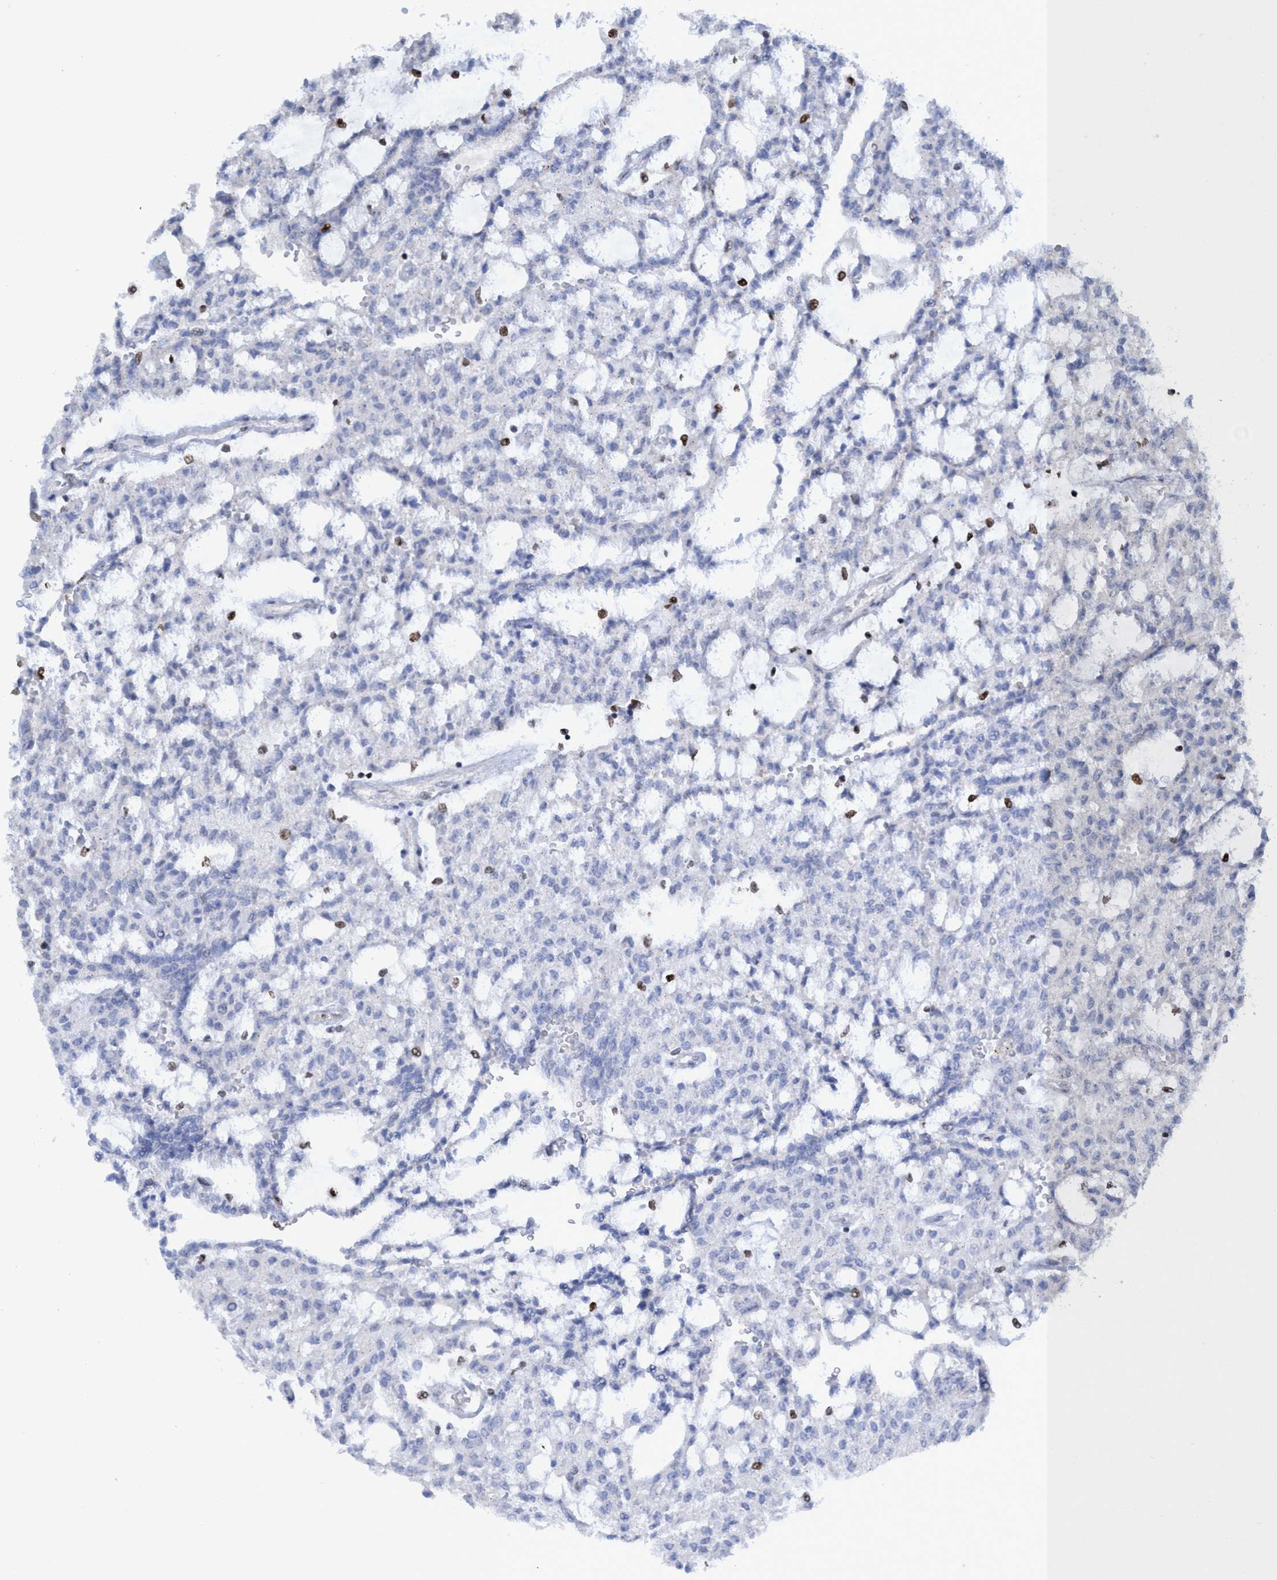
{"staining": {"intensity": "negative", "quantity": "none", "location": "none"}, "tissue": "renal cancer", "cell_type": "Tumor cells", "image_type": "cancer", "snomed": [{"axis": "morphology", "description": "Adenocarcinoma, NOS"}, {"axis": "topography", "description": "Kidney"}], "caption": "Protein analysis of renal cancer displays no significant expression in tumor cells.", "gene": "CBX2", "patient": {"sex": "male", "age": 63}}